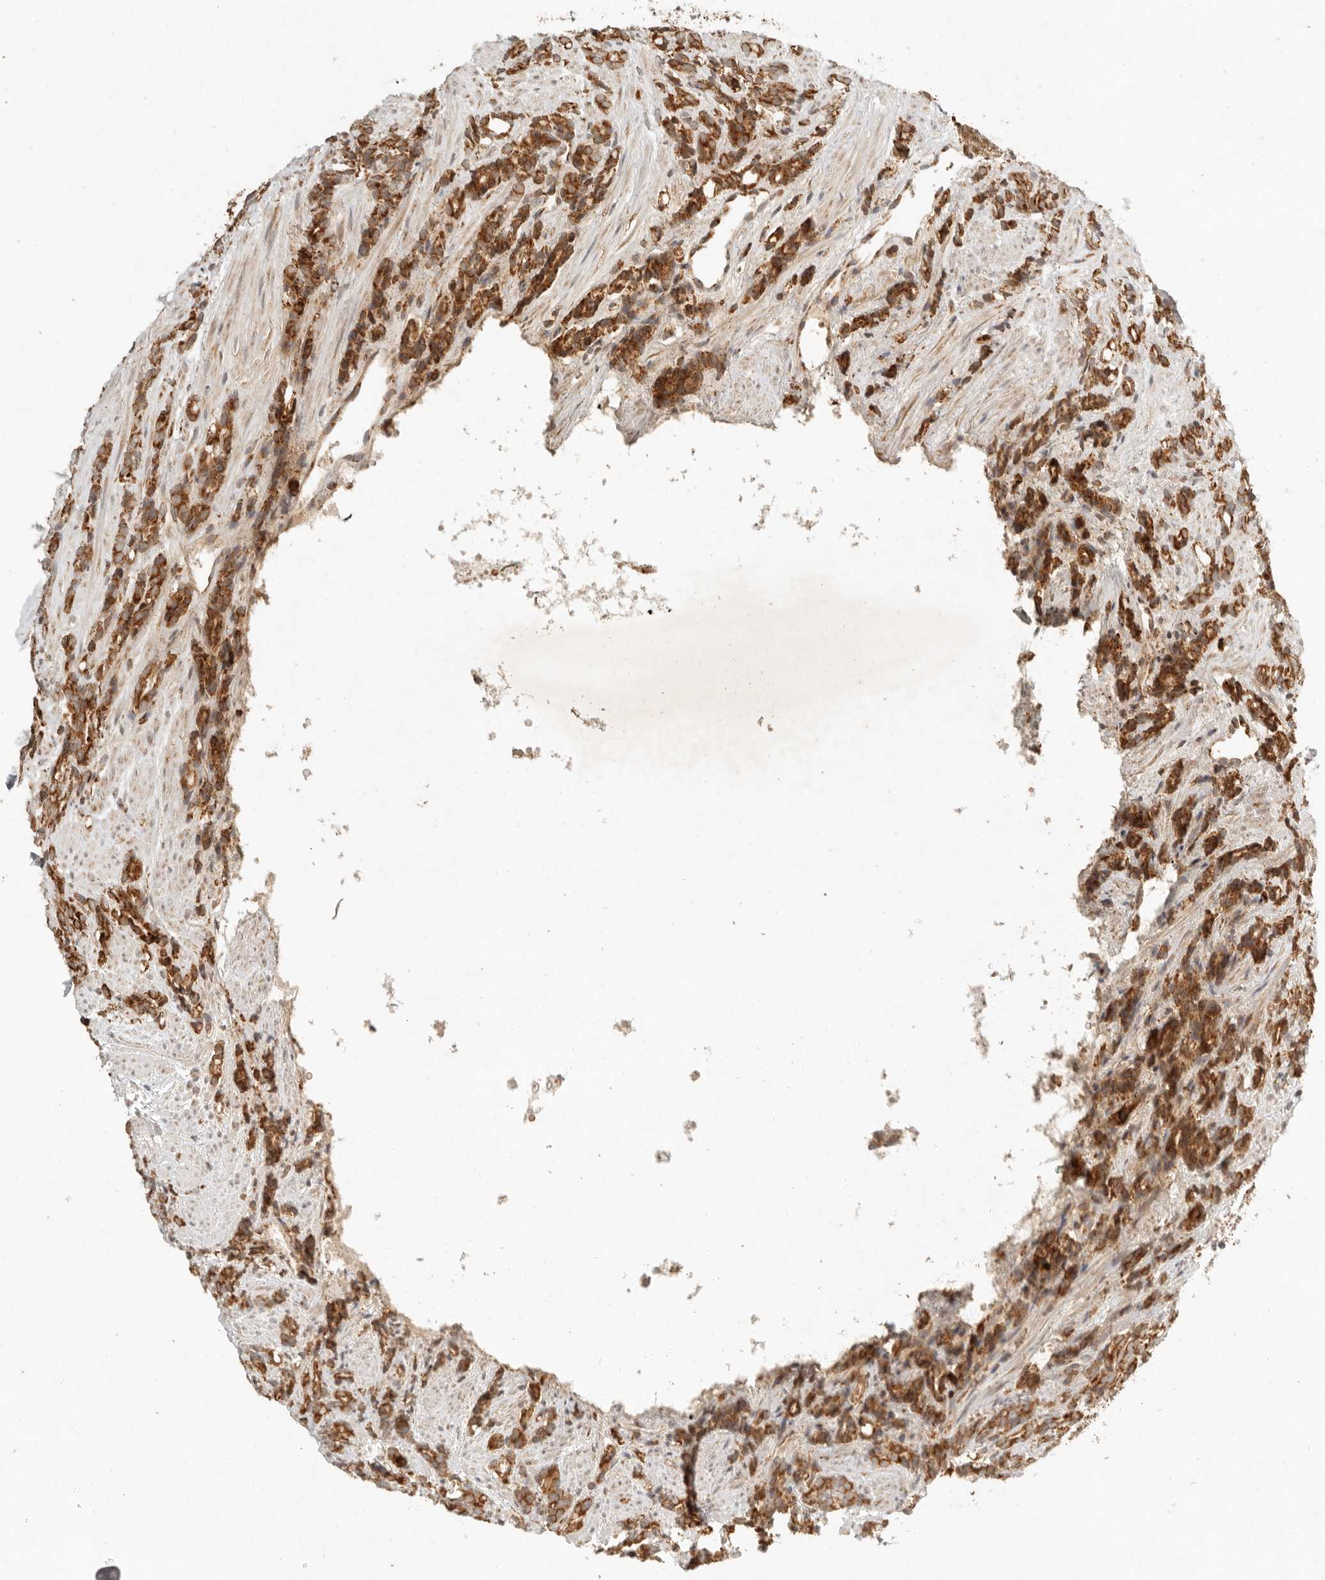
{"staining": {"intensity": "strong", "quantity": ">75%", "location": "cytoplasmic/membranous"}, "tissue": "prostate cancer", "cell_type": "Tumor cells", "image_type": "cancer", "snomed": [{"axis": "morphology", "description": "Adenocarcinoma, High grade"}, {"axis": "topography", "description": "Prostate"}], "caption": "High-power microscopy captured an IHC photomicrograph of prostate cancer (adenocarcinoma (high-grade)), revealing strong cytoplasmic/membranous expression in approximately >75% of tumor cells.", "gene": "MRPL55", "patient": {"sex": "male", "age": 62}}